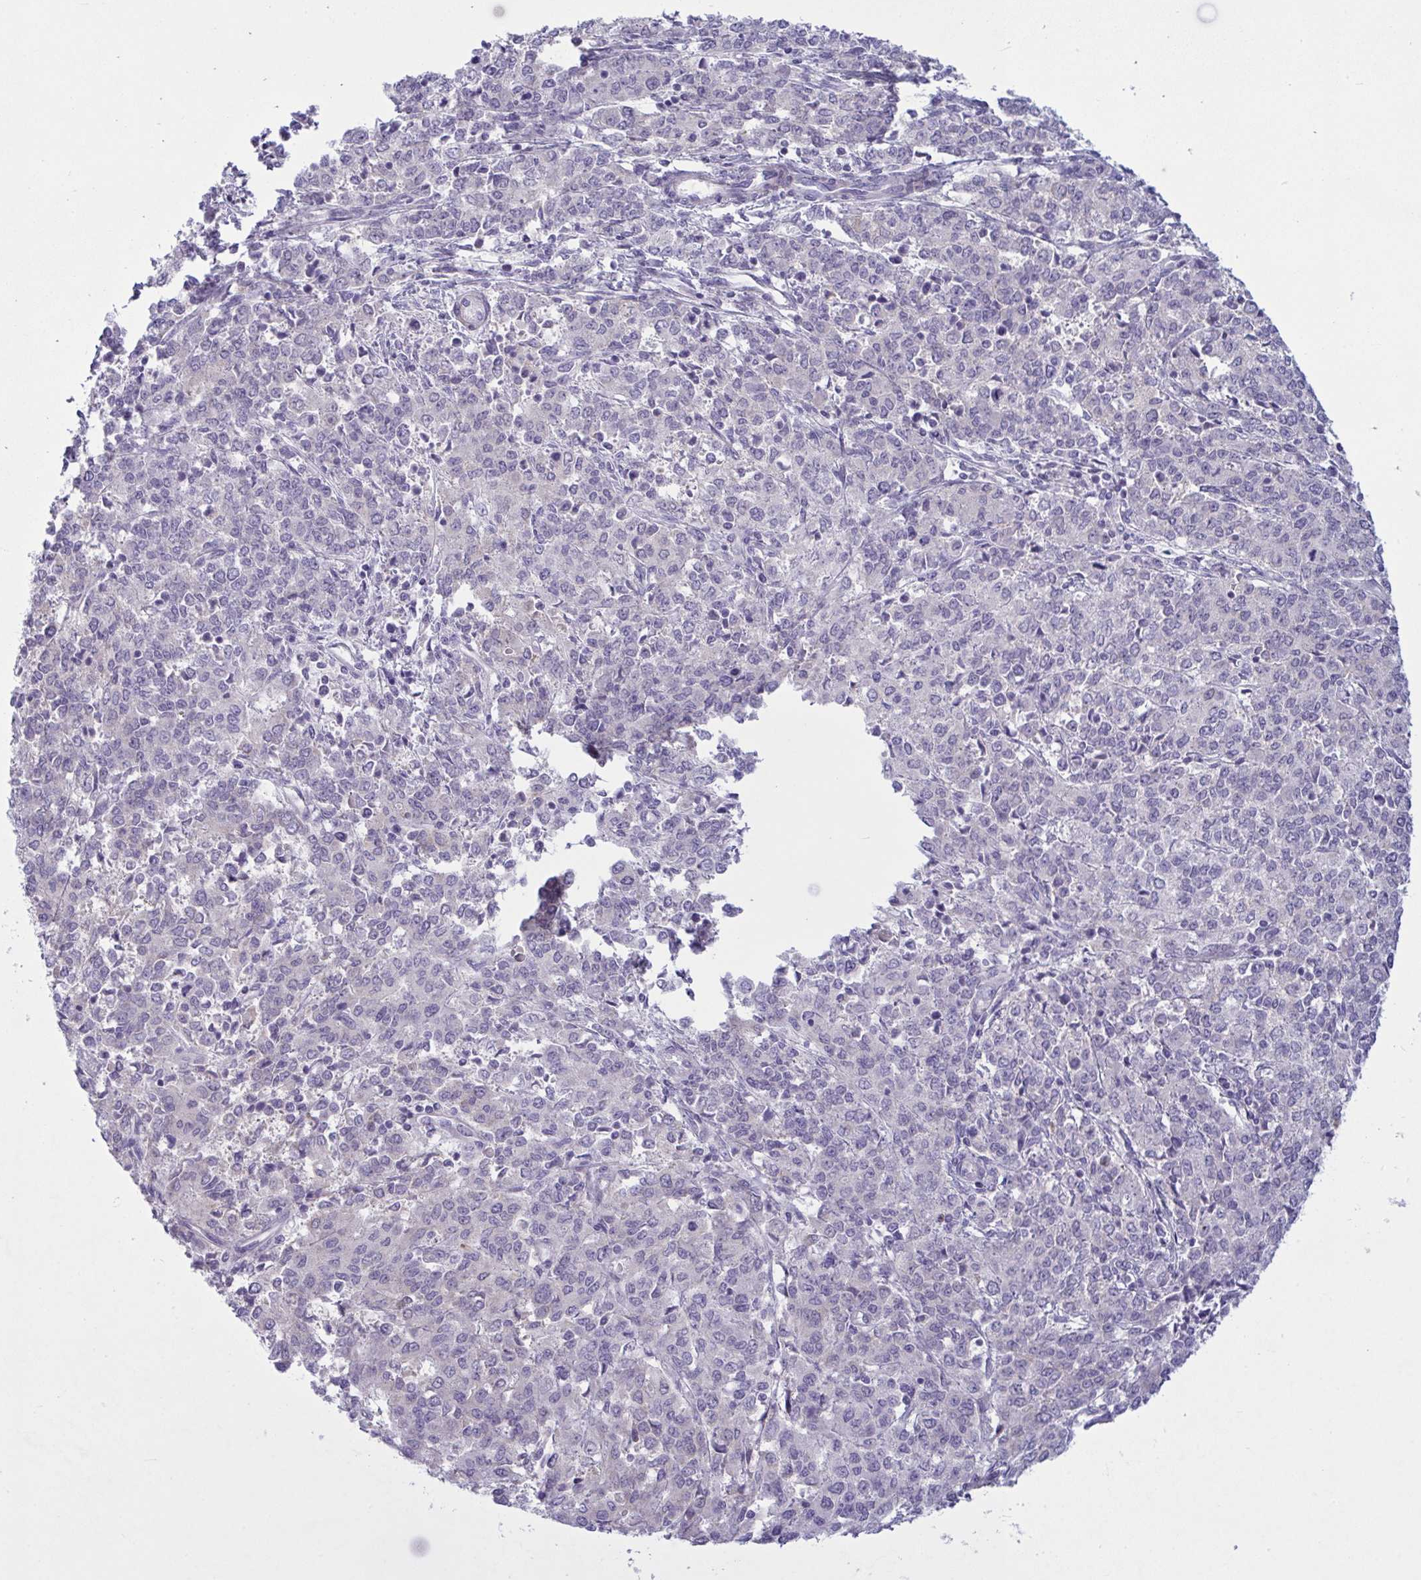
{"staining": {"intensity": "negative", "quantity": "none", "location": "none"}, "tissue": "endometrial cancer", "cell_type": "Tumor cells", "image_type": "cancer", "snomed": [{"axis": "morphology", "description": "Adenocarcinoma, NOS"}, {"axis": "topography", "description": "Endometrium"}], "caption": "The immunohistochemistry (IHC) histopathology image has no significant staining in tumor cells of endometrial adenocarcinoma tissue.", "gene": "VWC2", "patient": {"sex": "female", "age": 50}}